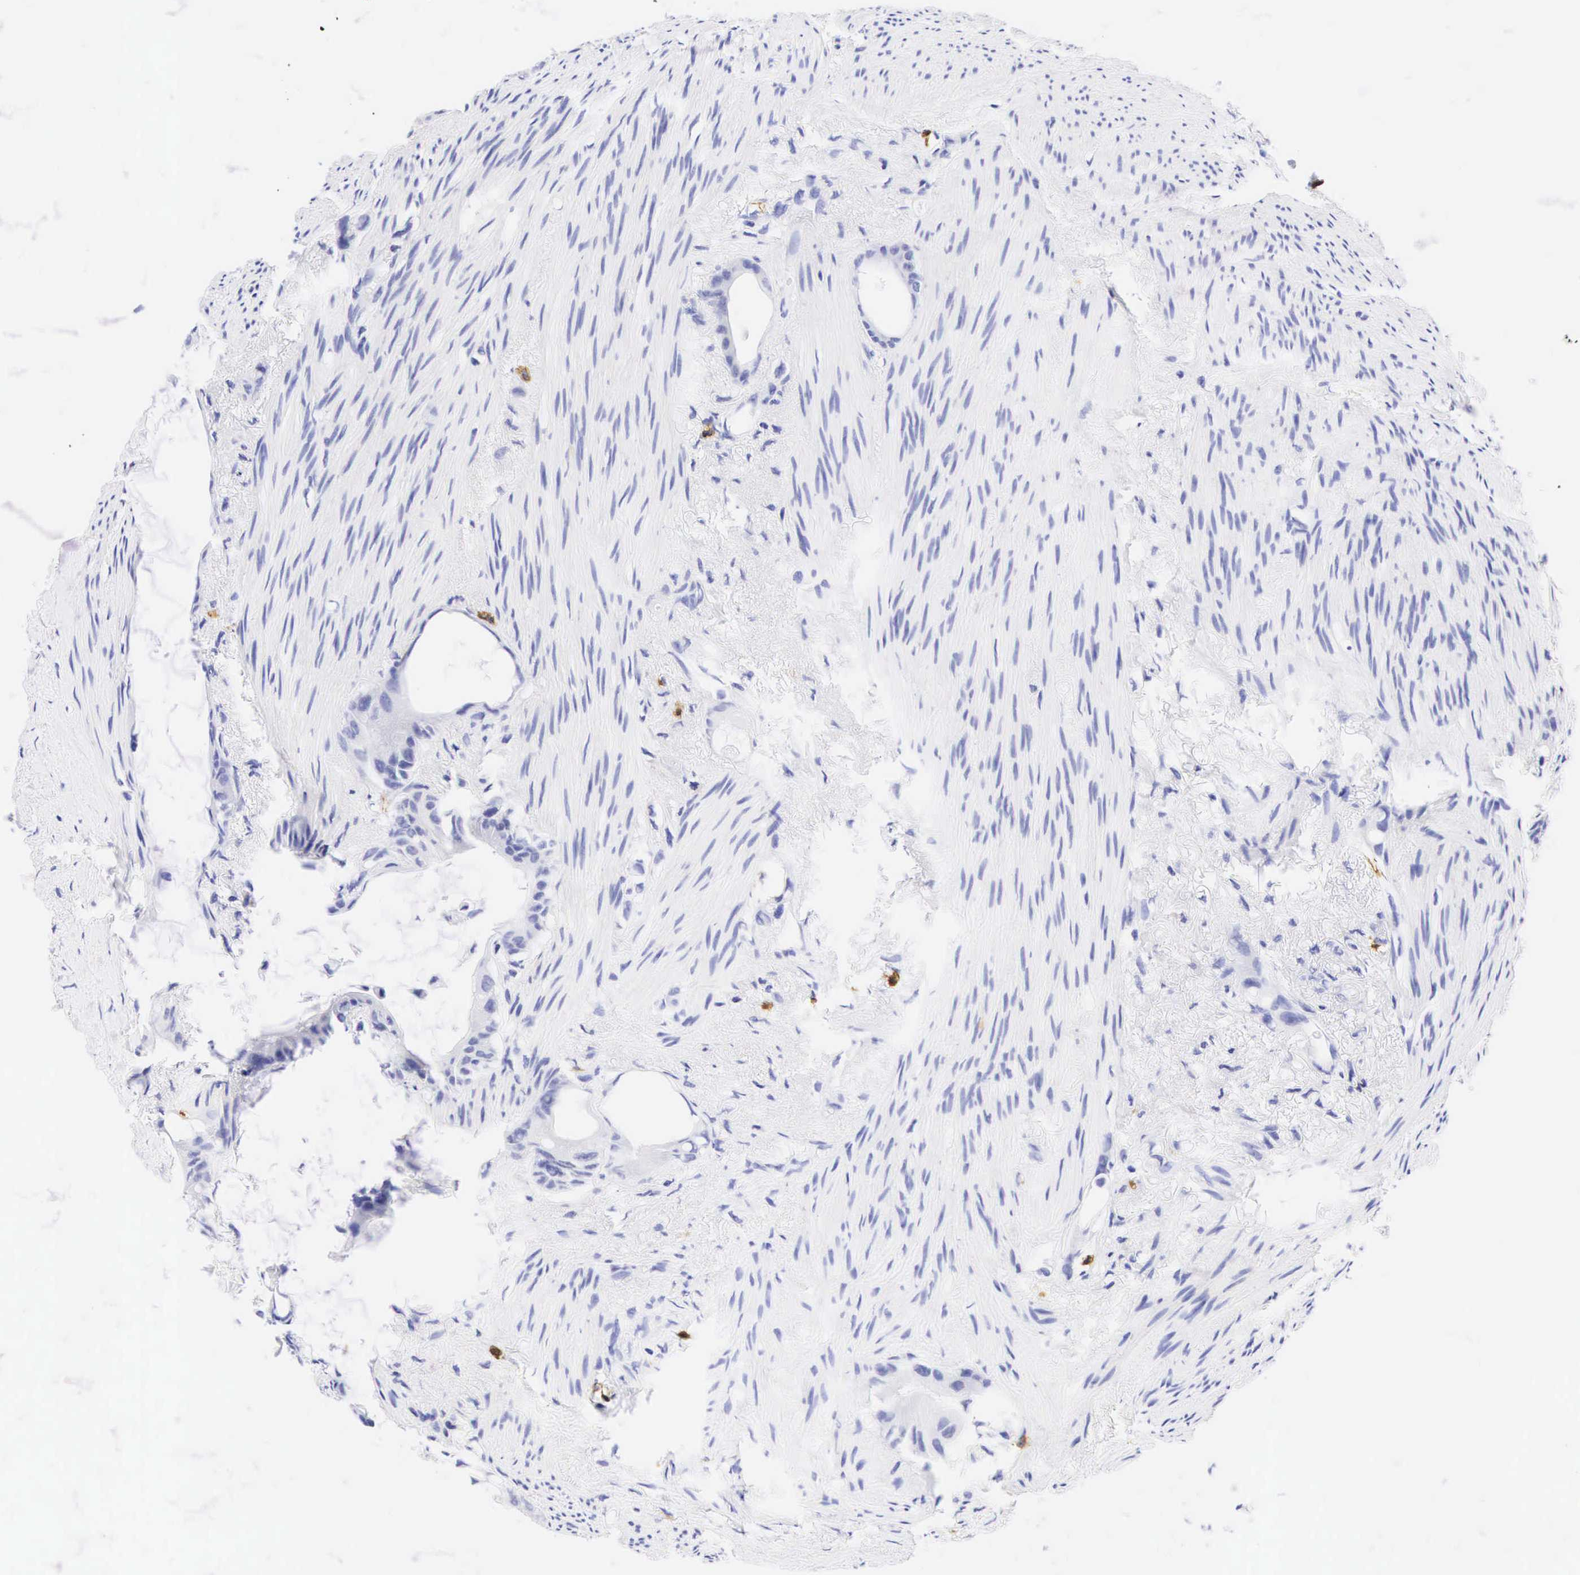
{"staining": {"intensity": "negative", "quantity": "none", "location": "none"}, "tissue": "colorectal cancer", "cell_type": "Tumor cells", "image_type": "cancer", "snomed": [{"axis": "morphology", "description": "Adenocarcinoma, NOS"}, {"axis": "topography", "description": "Colon"}], "caption": "DAB (3,3'-diaminobenzidine) immunohistochemical staining of human adenocarcinoma (colorectal) shows no significant staining in tumor cells.", "gene": "CD8A", "patient": {"sex": "male", "age": 70}}